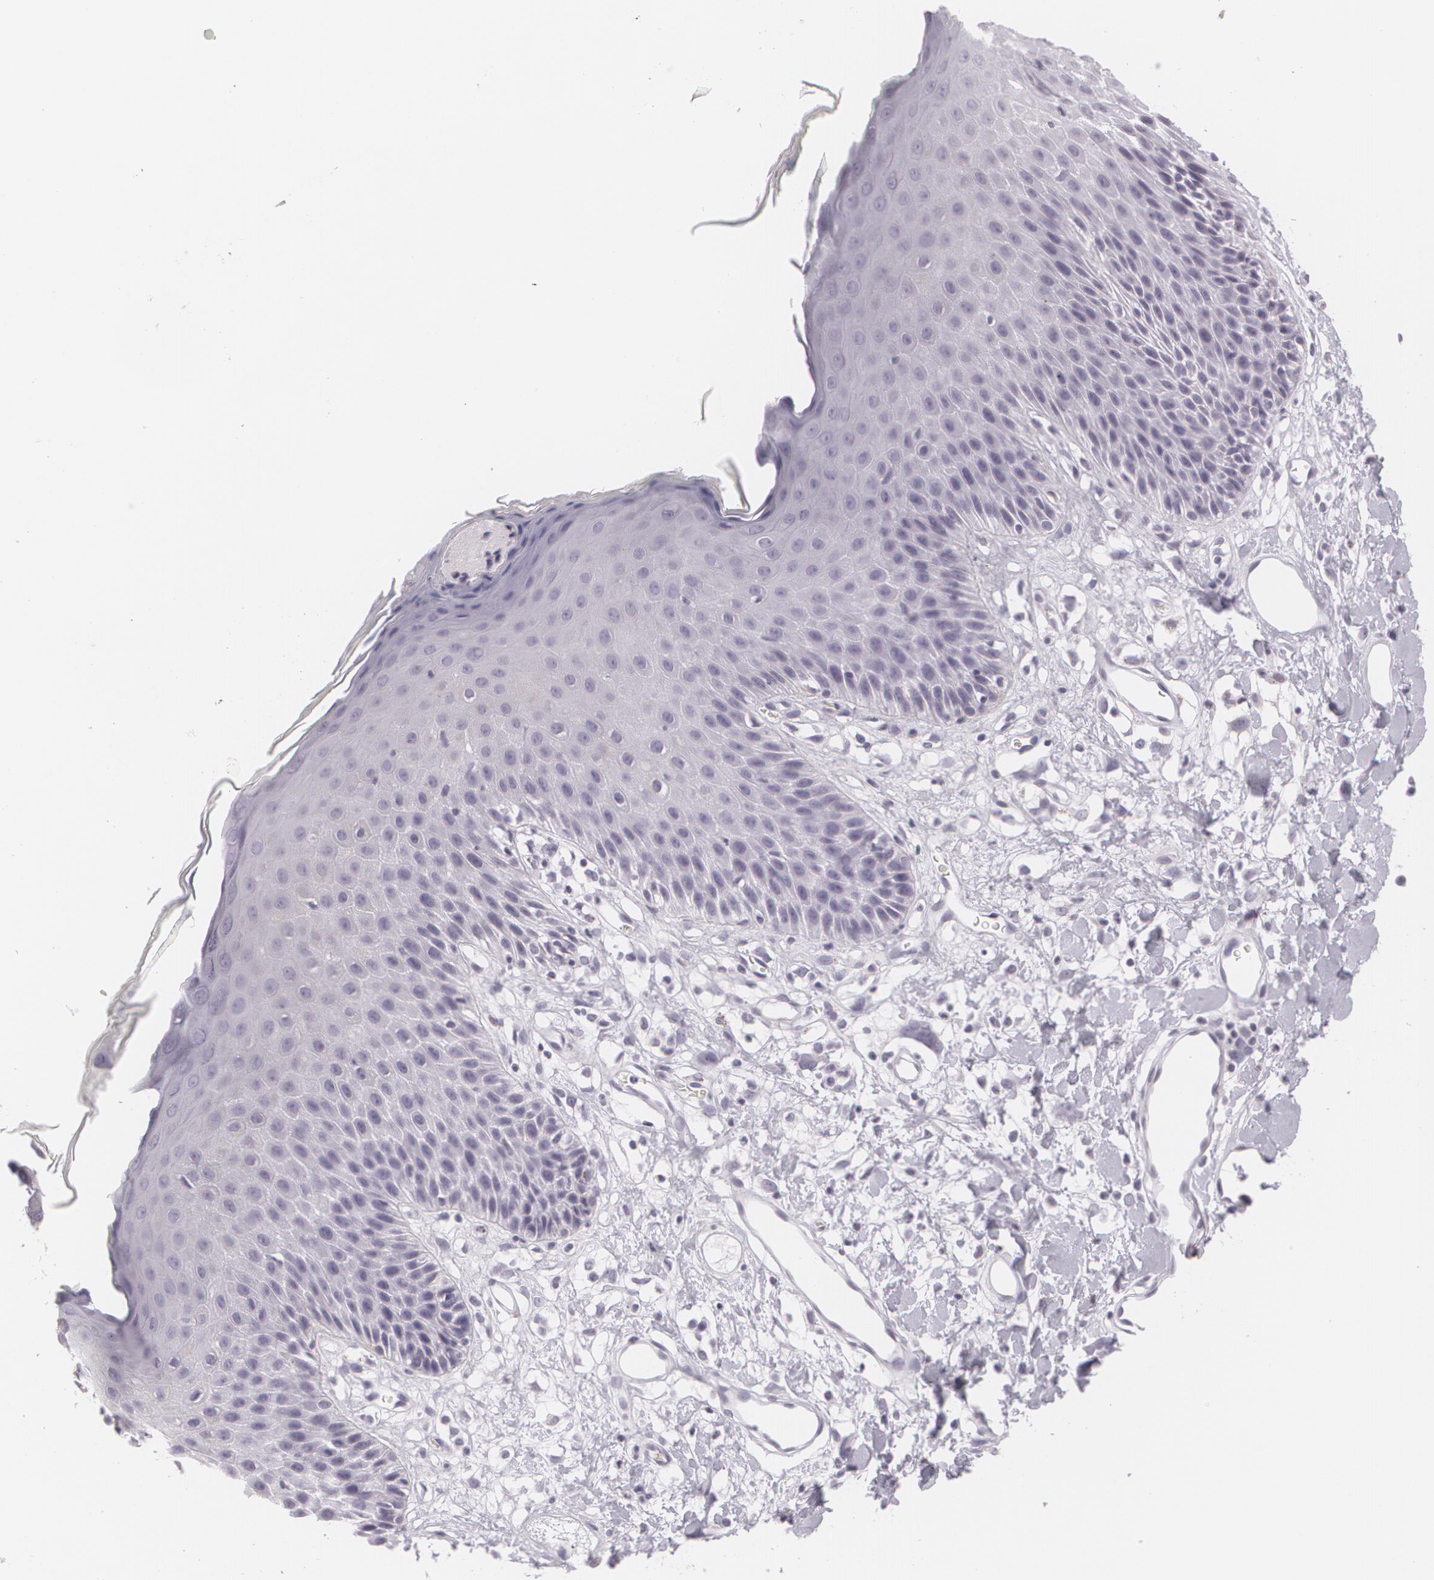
{"staining": {"intensity": "negative", "quantity": "none", "location": "none"}, "tissue": "skin", "cell_type": "Epidermal cells", "image_type": "normal", "snomed": [{"axis": "morphology", "description": "Normal tissue, NOS"}, {"axis": "topography", "description": "Vulva"}, {"axis": "topography", "description": "Peripheral nerve tissue"}], "caption": "This is a image of immunohistochemistry staining of unremarkable skin, which shows no staining in epidermal cells. (Stains: DAB (3,3'-diaminobenzidine) immunohistochemistry with hematoxylin counter stain, Microscopy: brightfield microscopy at high magnification).", "gene": "MAP2", "patient": {"sex": "female", "age": 68}}